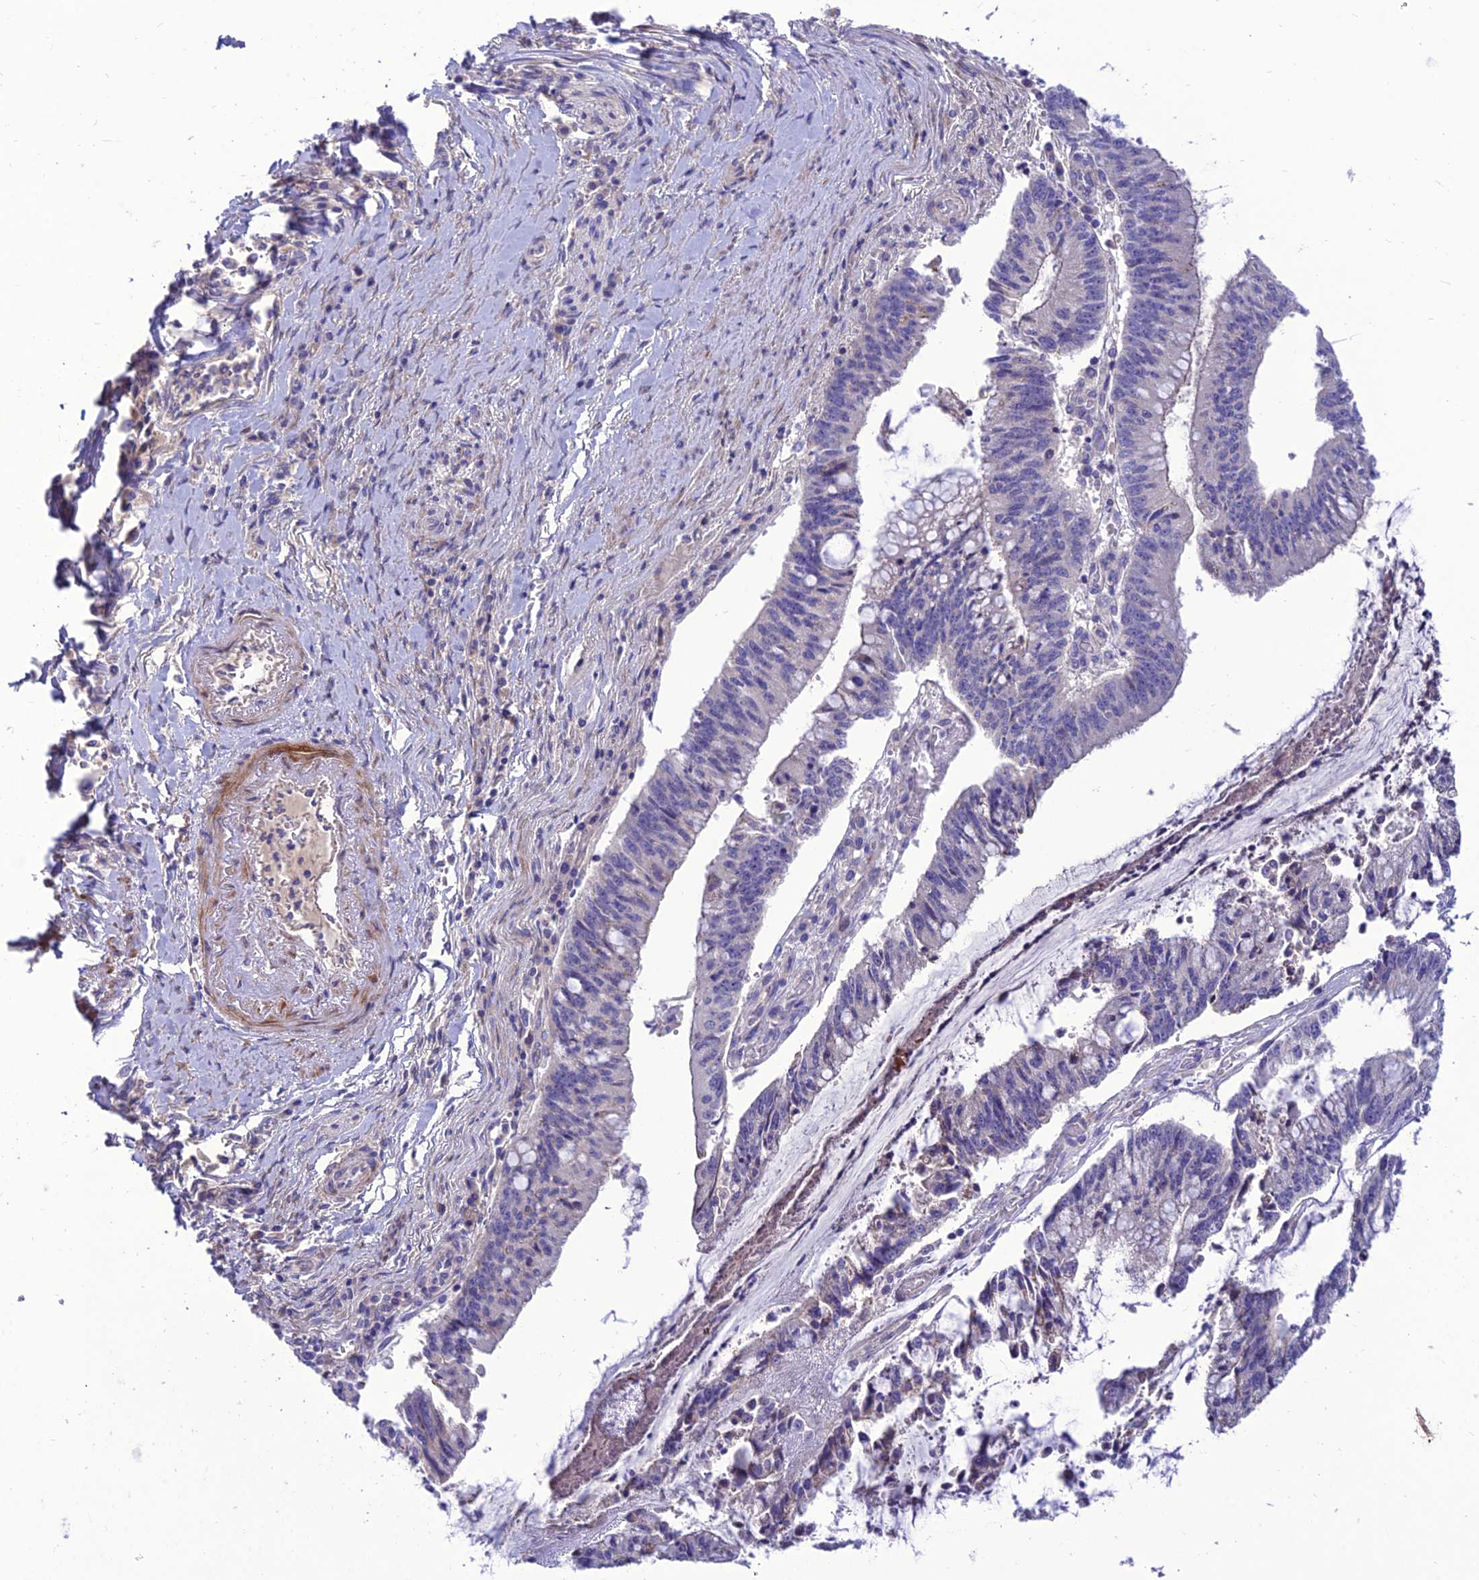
{"staining": {"intensity": "negative", "quantity": "none", "location": "none"}, "tissue": "pancreatic cancer", "cell_type": "Tumor cells", "image_type": "cancer", "snomed": [{"axis": "morphology", "description": "Adenocarcinoma, NOS"}, {"axis": "topography", "description": "Pancreas"}], "caption": "A micrograph of human pancreatic adenocarcinoma is negative for staining in tumor cells.", "gene": "TEKT3", "patient": {"sex": "female", "age": 50}}